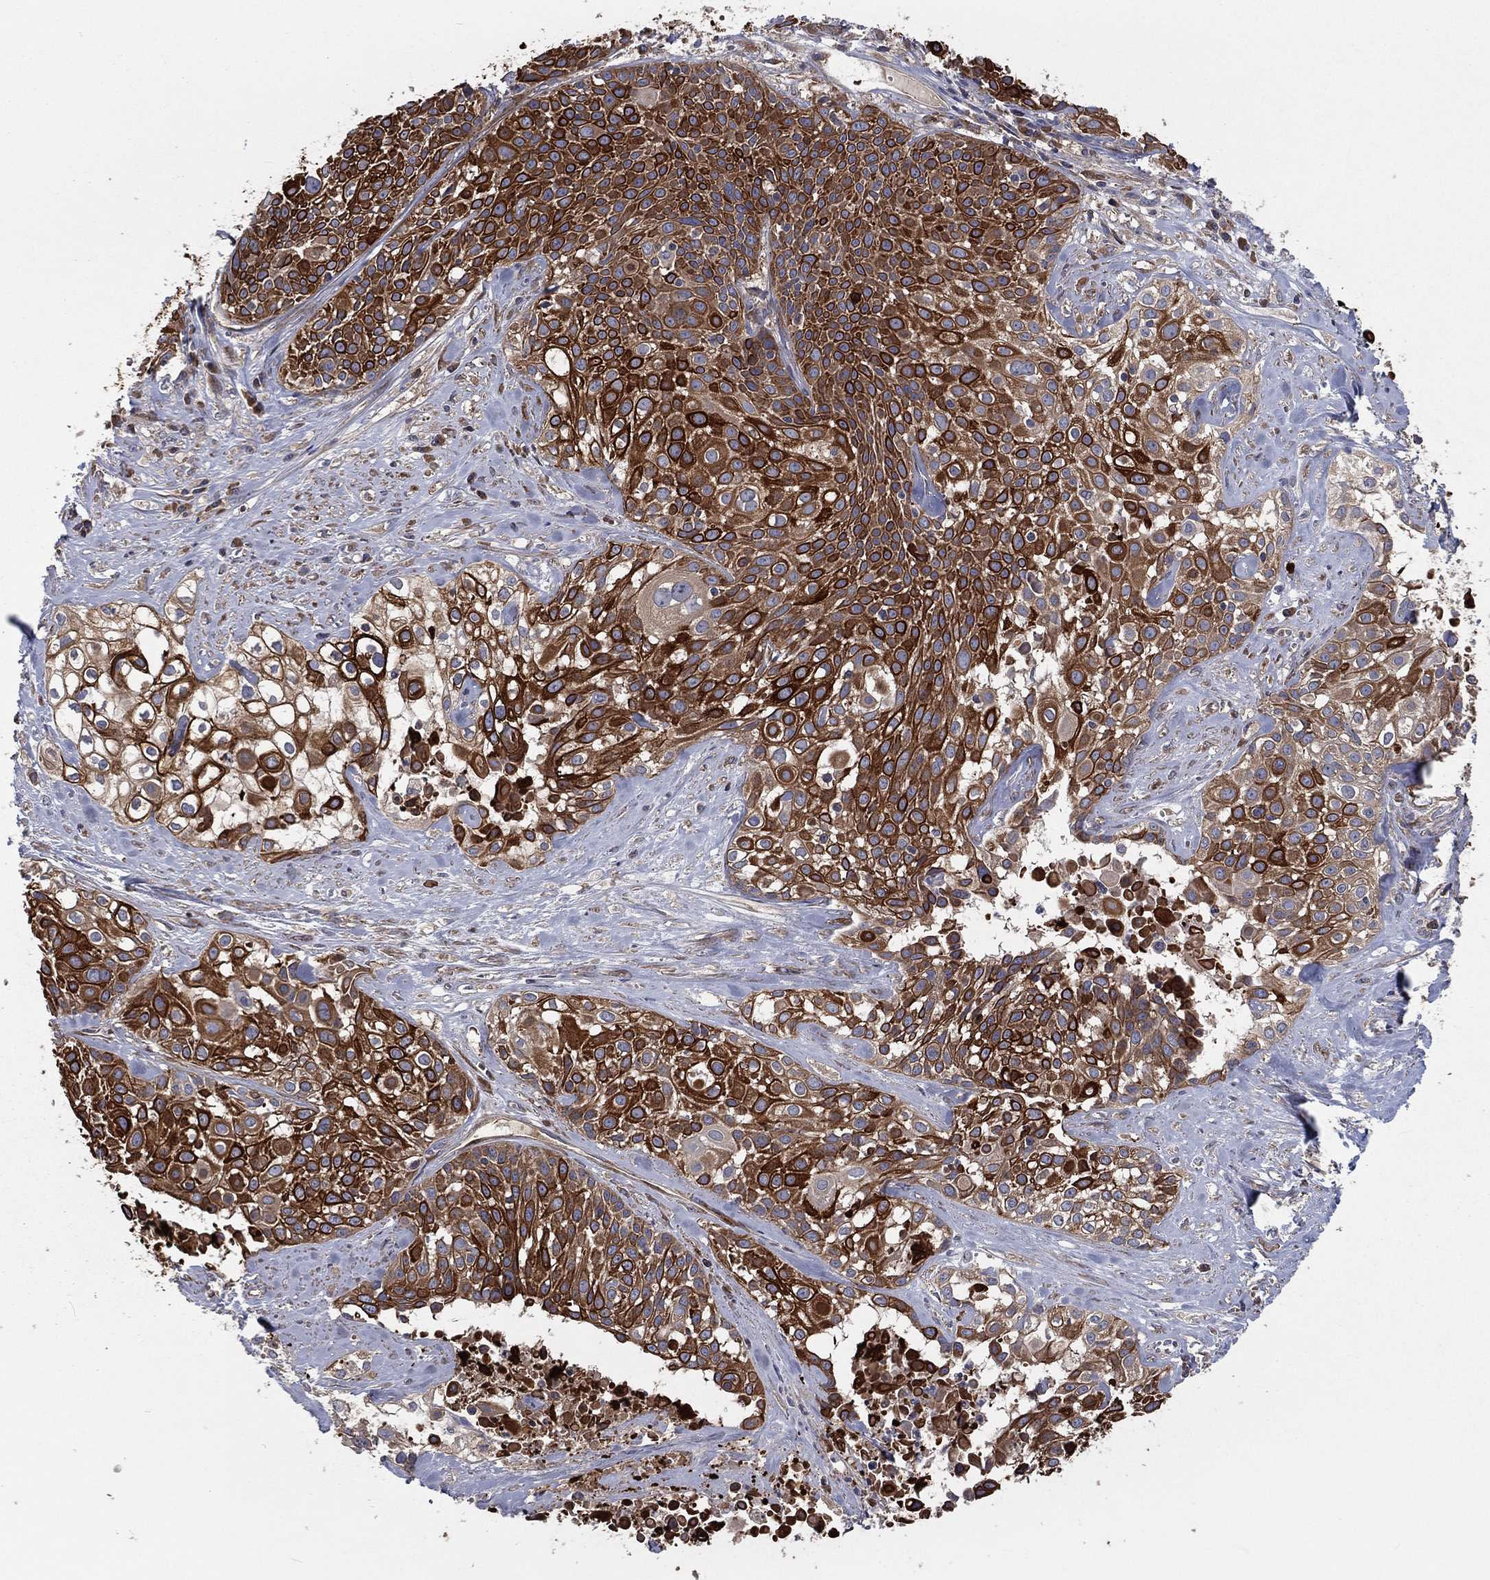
{"staining": {"intensity": "strong", "quantity": "25%-75%", "location": "cytoplasmic/membranous"}, "tissue": "cervical cancer", "cell_type": "Tumor cells", "image_type": "cancer", "snomed": [{"axis": "morphology", "description": "Squamous cell carcinoma, NOS"}, {"axis": "topography", "description": "Cervix"}], "caption": "Strong cytoplasmic/membranous protein positivity is appreciated in approximately 25%-75% of tumor cells in cervical cancer. (brown staining indicates protein expression, while blue staining denotes nuclei).", "gene": "EIF2B5", "patient": {"sex": "female", "age": 39}}